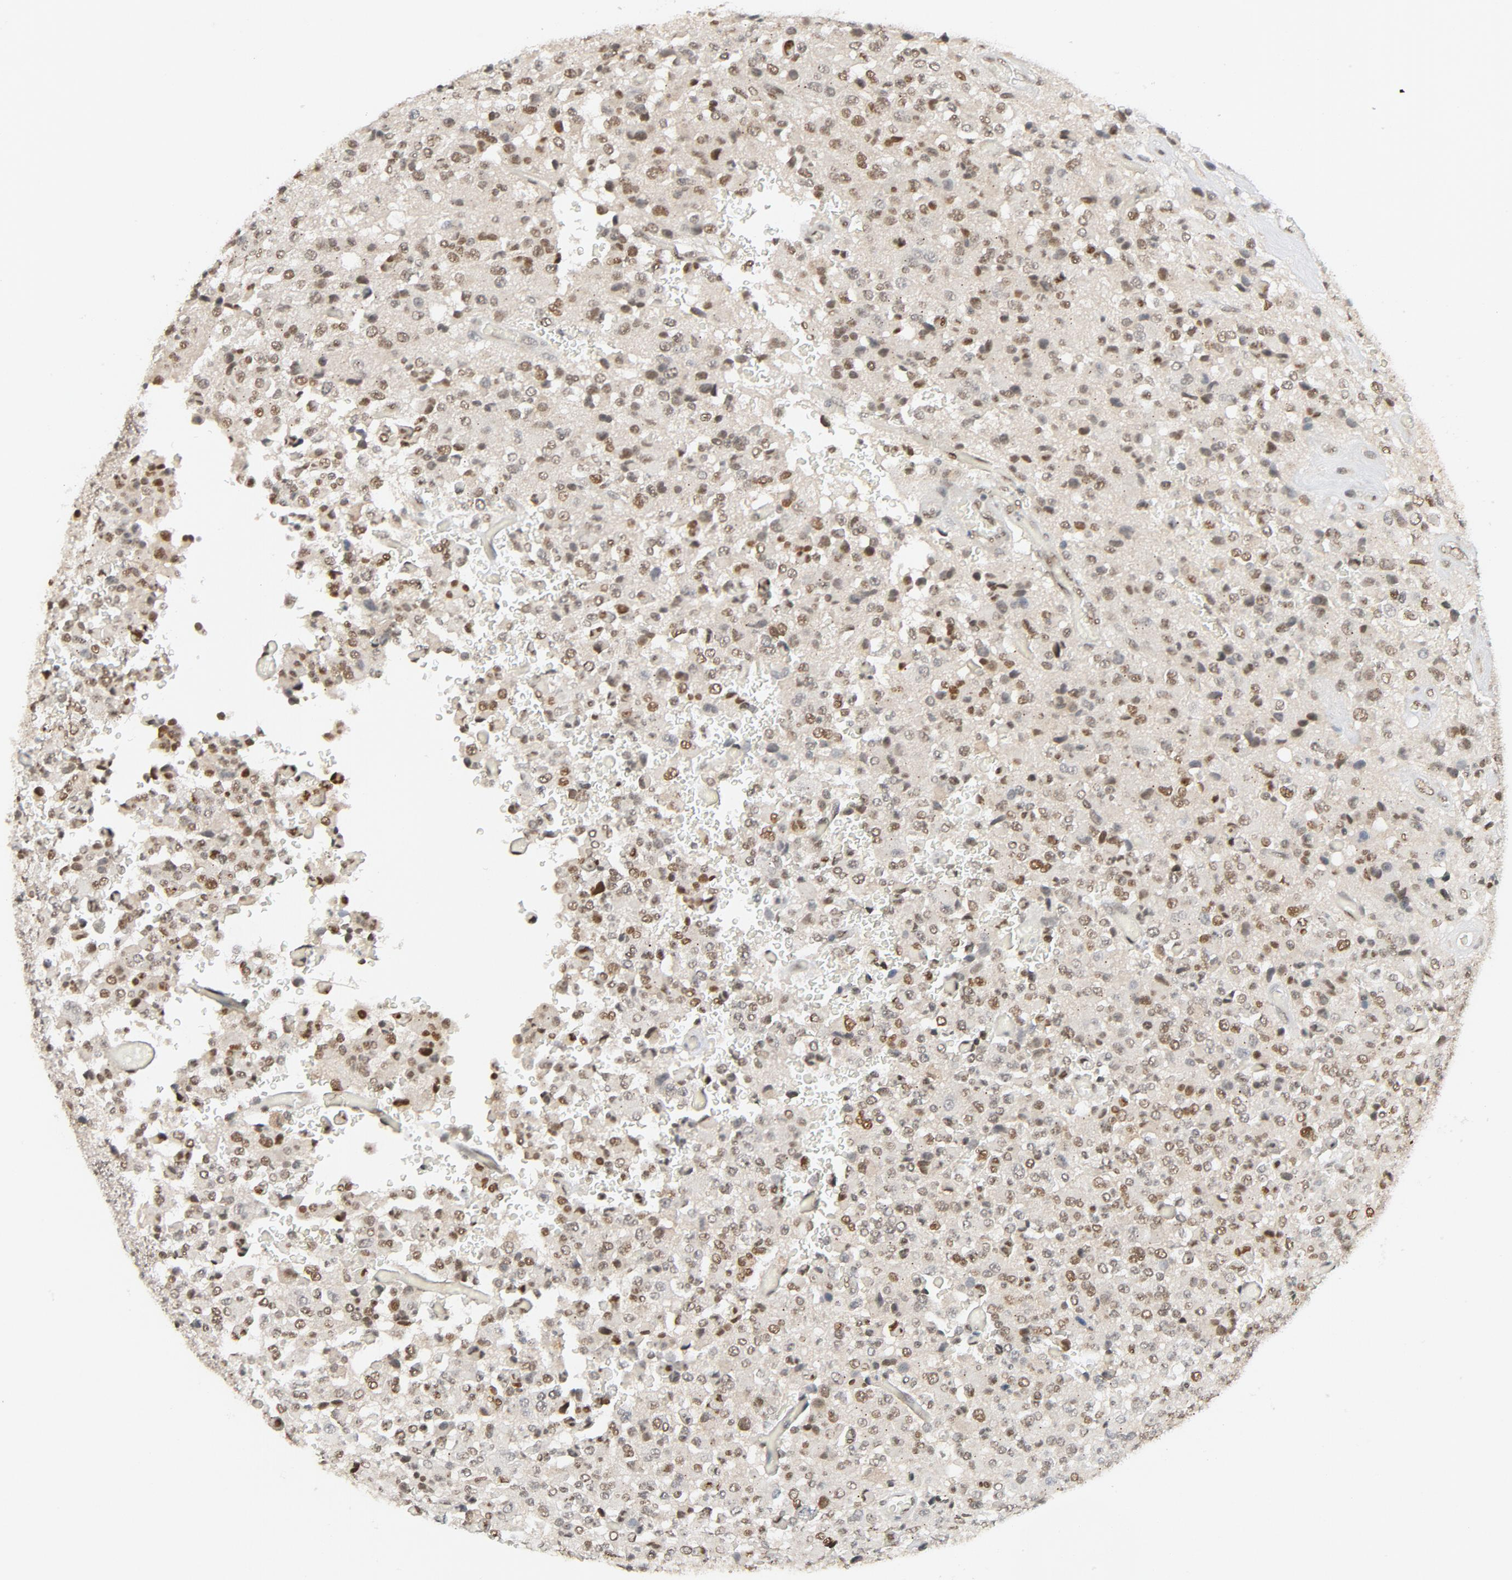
{"staining": {"intensity": "moderate", "quantity": ">75%", "location": "nuclear"}, "tissue": "glioma", "cell_type": "Tumor cells", "image_type": "cancer", "snomed": [{"axis": "morphology", "description": "Glioma, malignant, High grade"}, {"axis": "topography", "description": "pancreas cauda"}], "caption": "Malignant glioma (high-grade) stained for a protein (brown) displays moderate nuclear positive staining in about >75% of tumor cells.", "gene": "SMARCD1", "patient": {"sex": "male", "age": 60}}